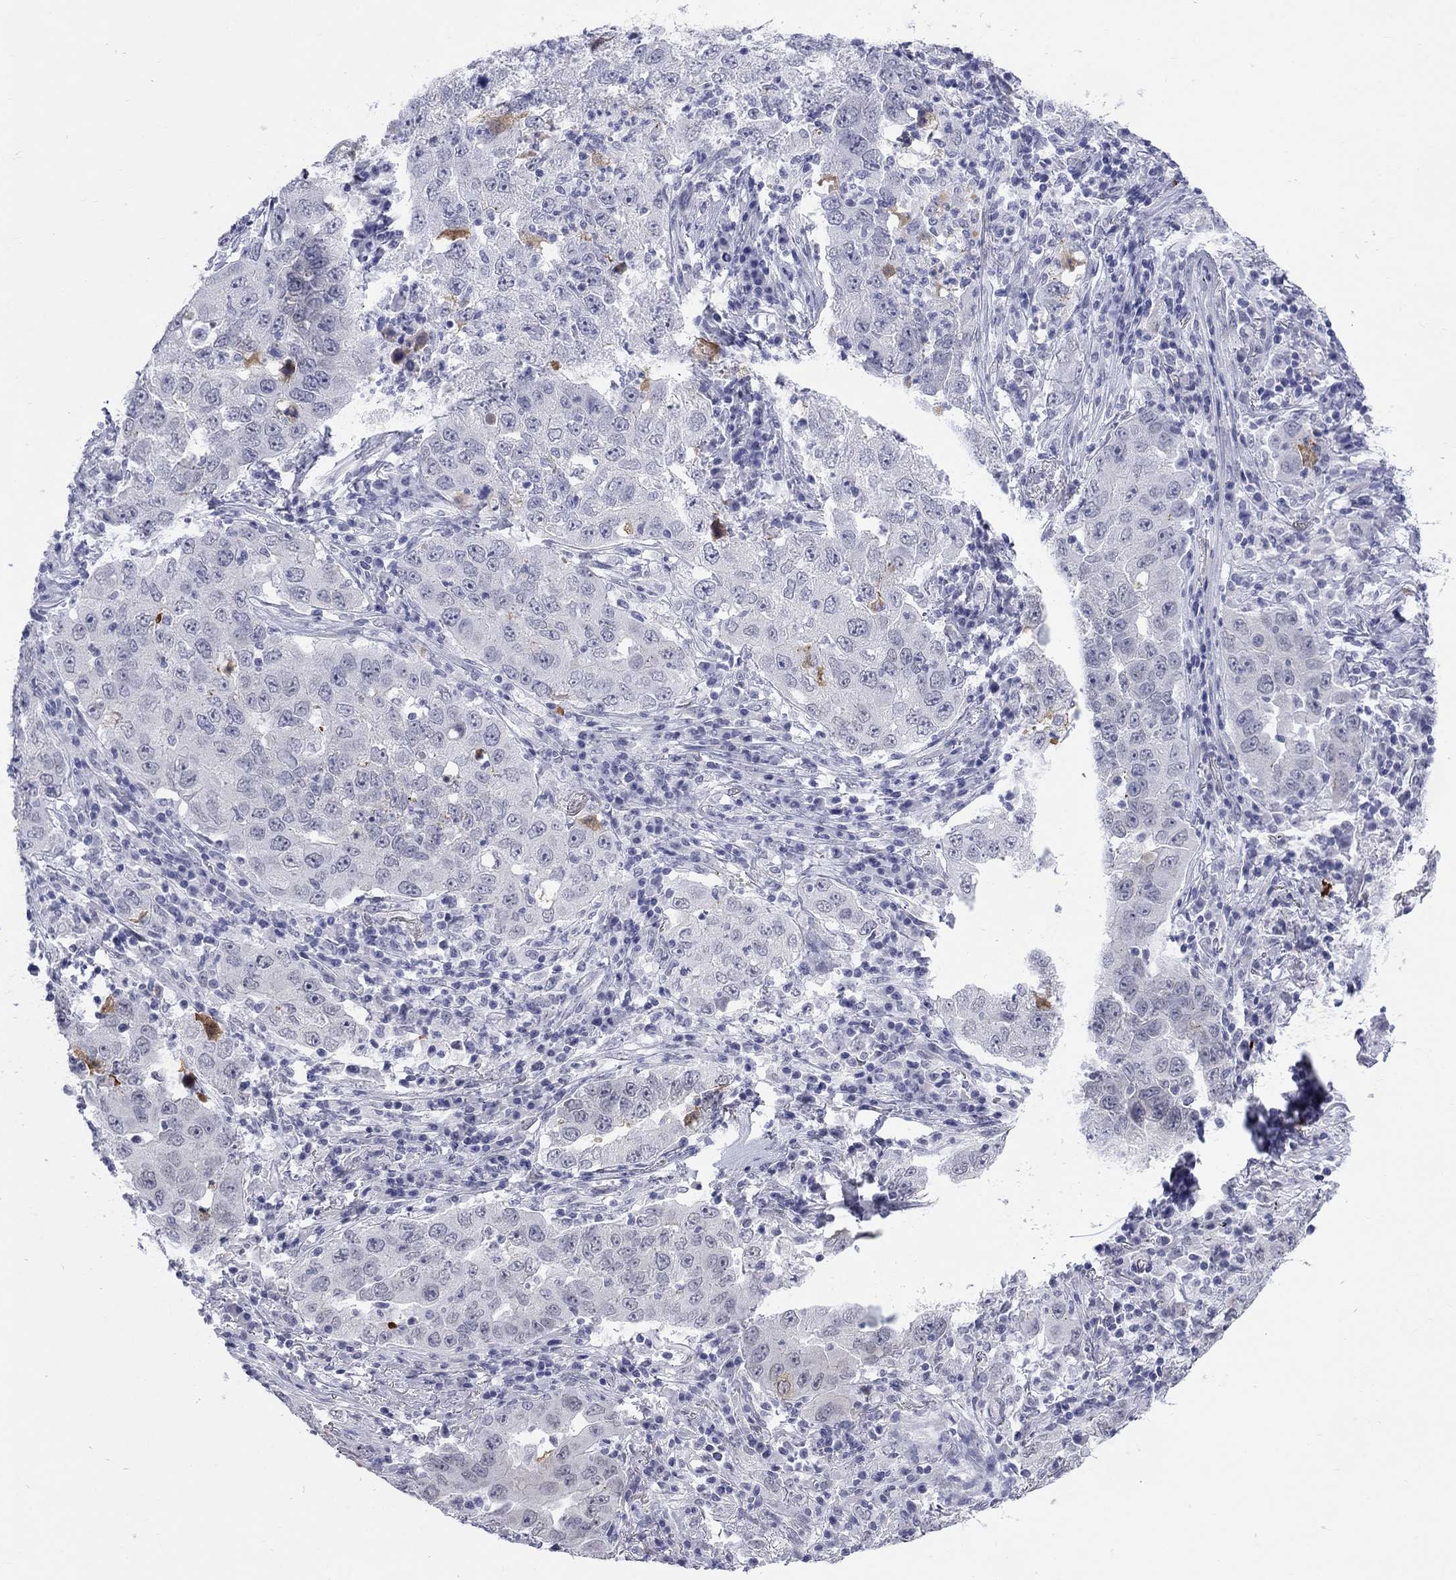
{"staining": {"intensity": "weak", "quantity": "<25%", "location": "cytoplasmic/membranous"}, "tissue": "lung cancer", "cell_type": "Tumor cells", "image_type": "cancer", "snomed": [{"axis": "morphology", "description": "Adenocarcinoma, NOS"}, {"axis": "topography", "description": "Lung"}], "caption": "This is an immunohistochemistry (IHC) image of human lung cancer (adenocarcinoma). There is no positivity in tumor cells.", "gene": "ECEL1", "patient": {"sex": "male", "age": 73}}